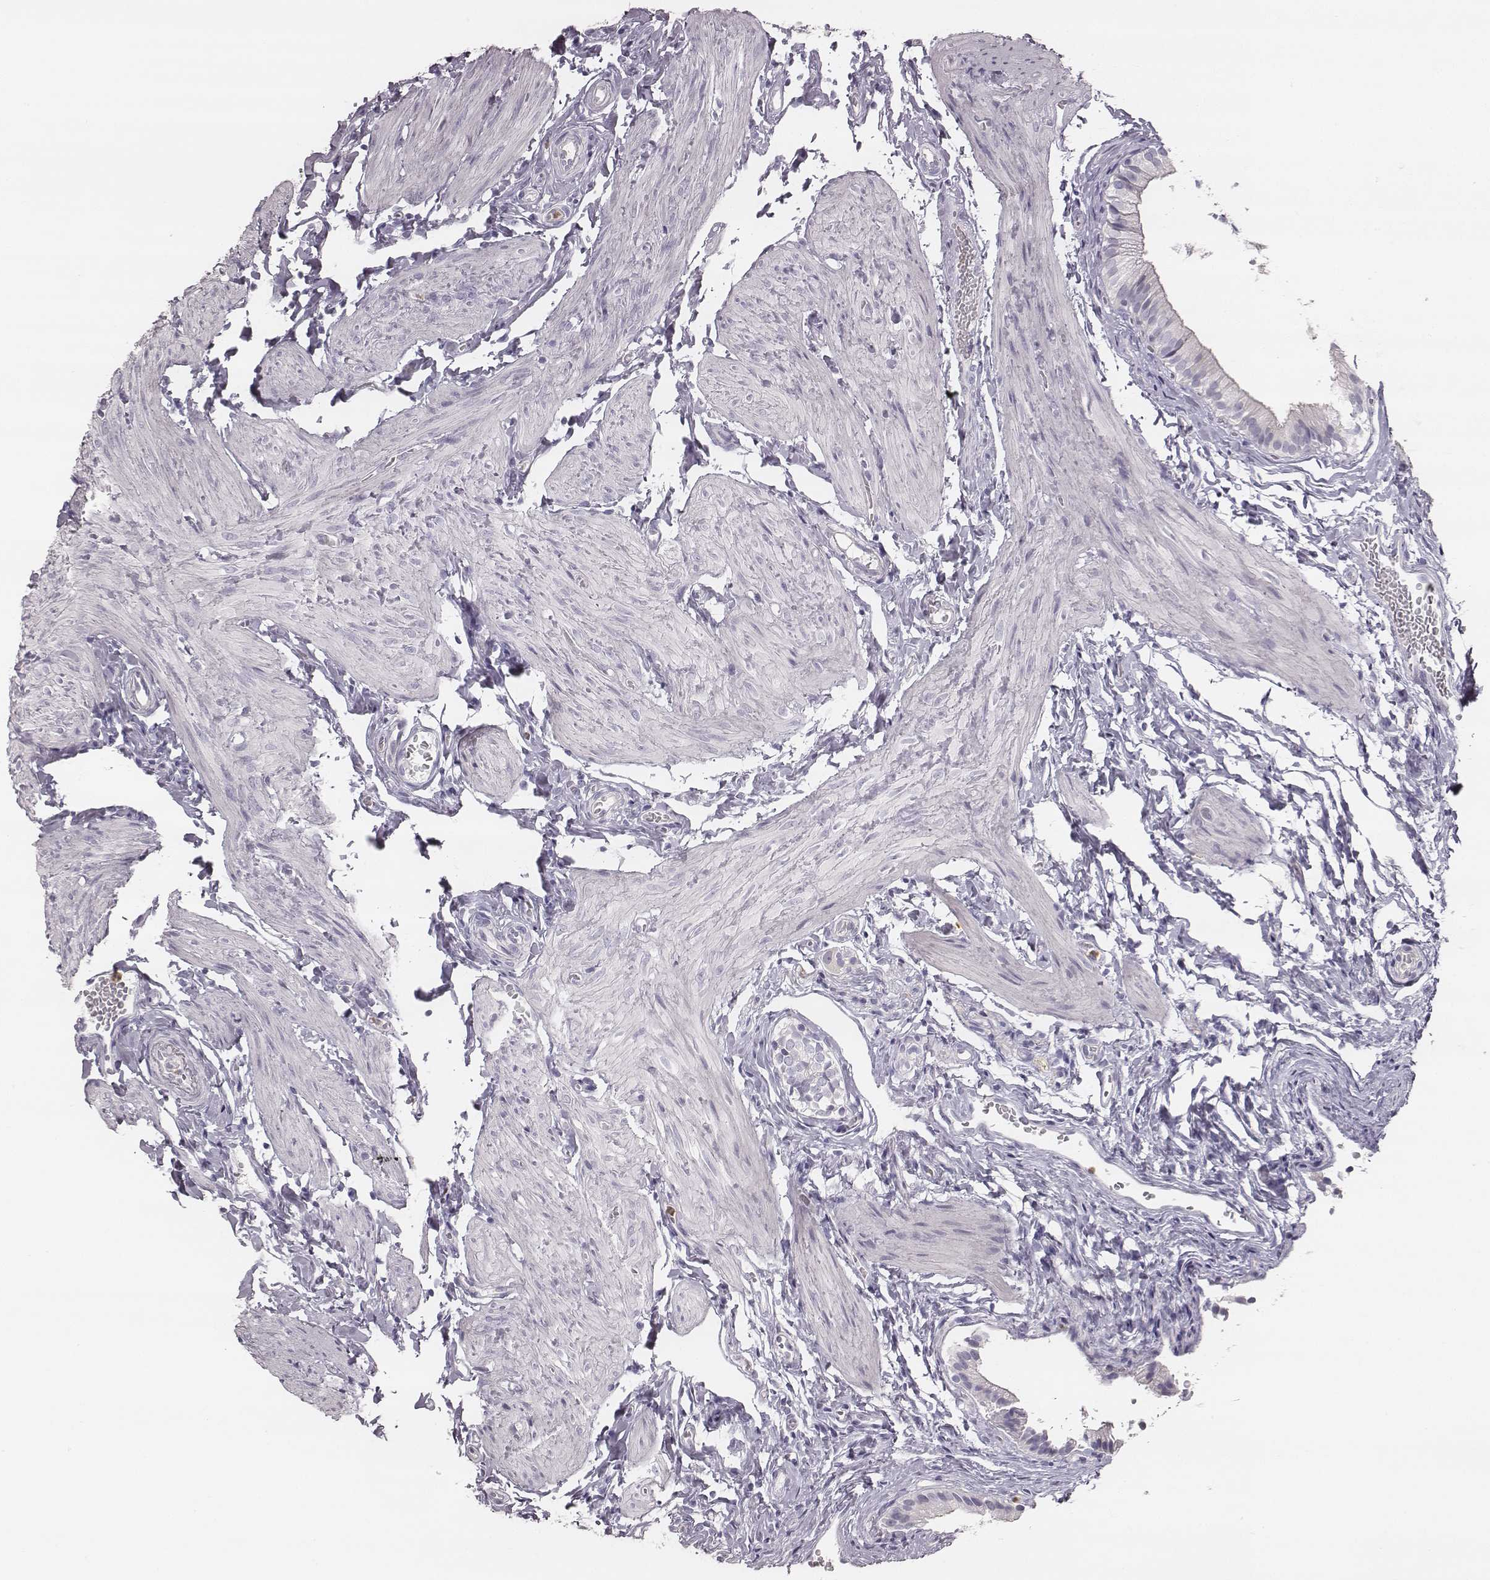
{"staining": {"intensity": "negative", "quantity": "none", "location": "none"}, "tissue": "gallbladder", "cell_type": "Glandular cells", "image_type": "normal", "snomed": [{"axis": "morphology", "description": "Normal tissue, NOS"}, {"axis": "topography", "description": "Gallbladder"}], "caption": "This is an immunohistochemistry image of unremarkable gallbladder. There is no staining in glandular cells.", "gene": "KCNJ12", "patient": {"sex": "female", "age": 47}}